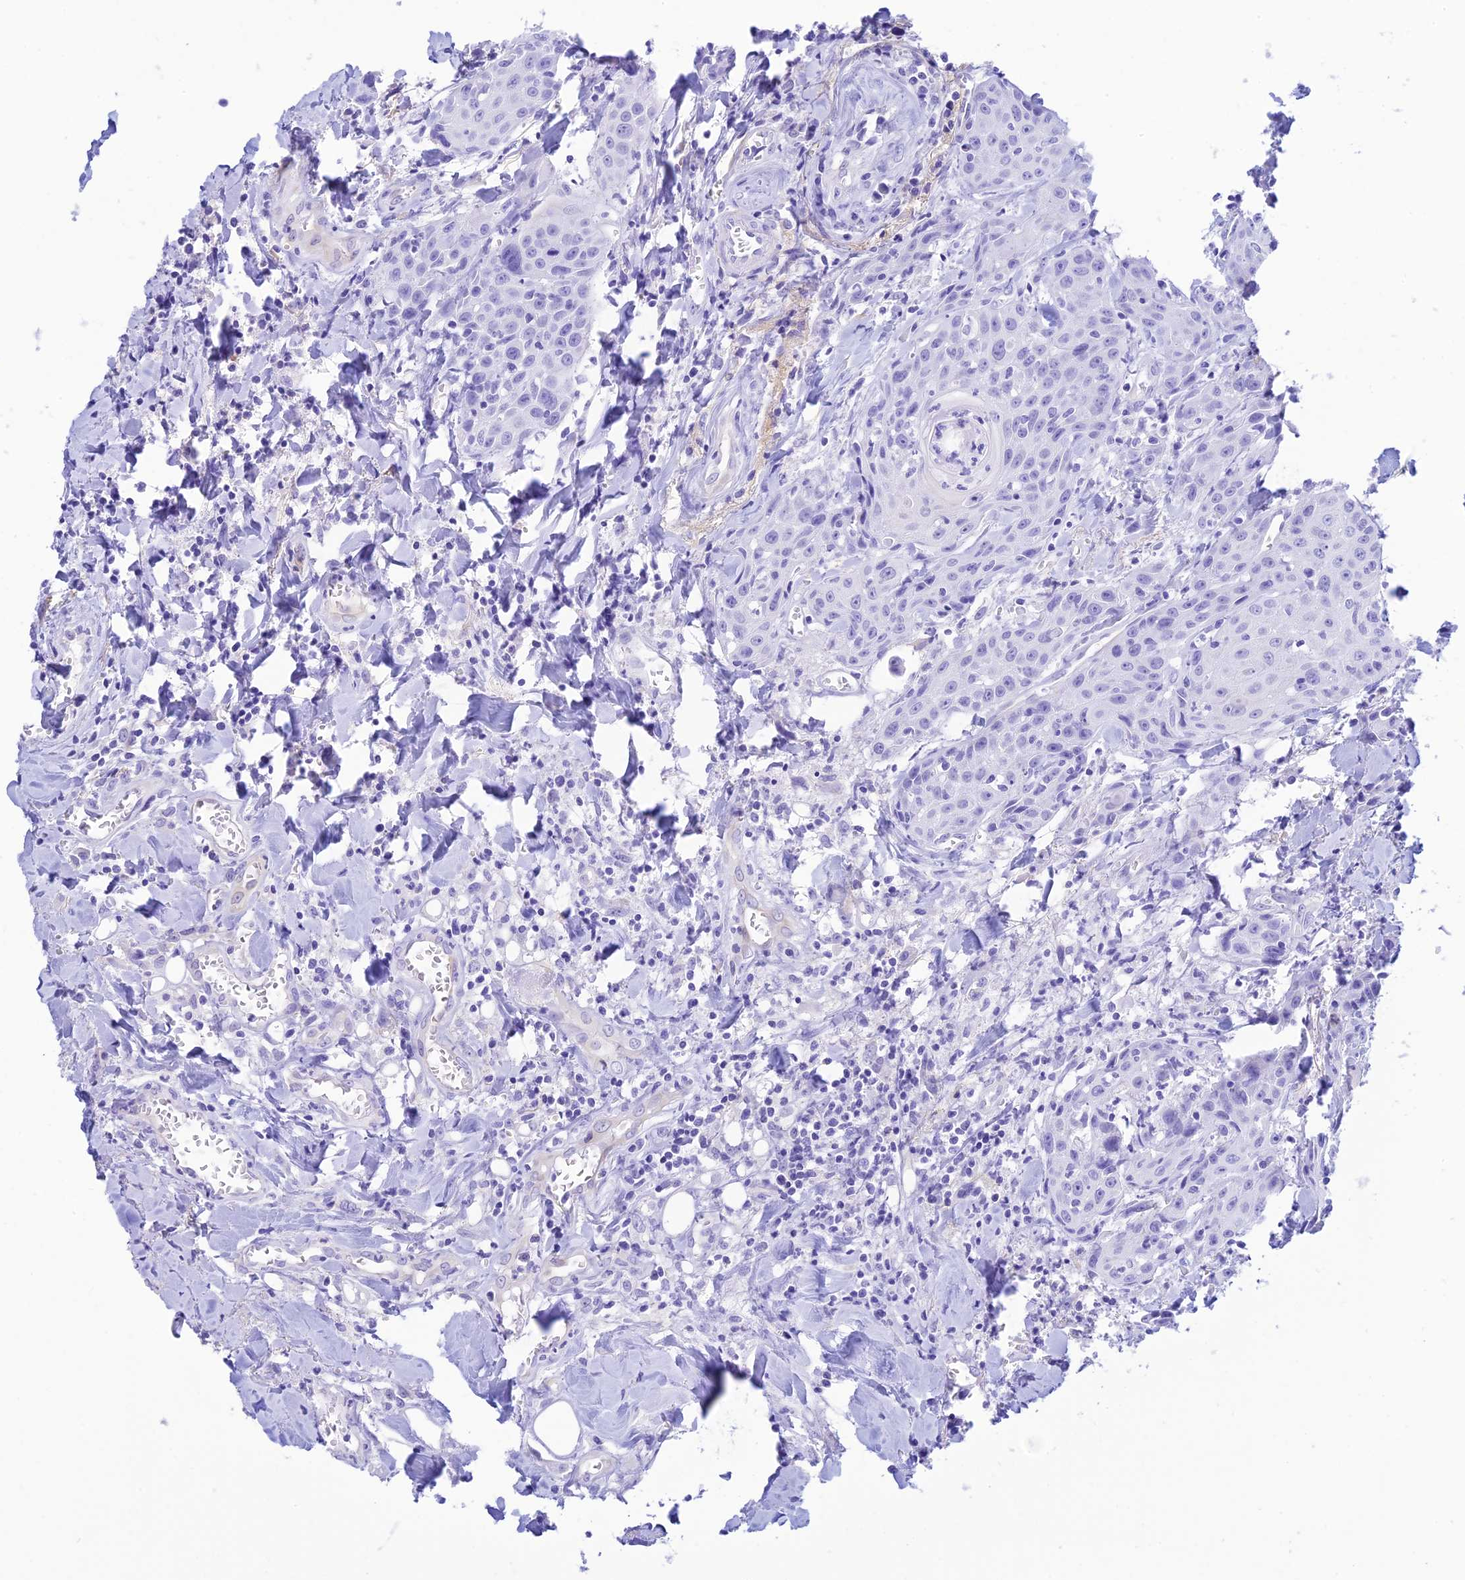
{"staining": {"intensity": "negative", "quantity": "none", "location": "none"}, "tissue": "head and neck cancer", "cell_type": "Tumor cells", "image_type": "cancer", "snomed": [{"axis": "morphology", "description": "Squamous cell carcinoma, NOS"}, {"axis": "topography", "description": "Oral tissue"}, {"axis": "topography", "description": "Head-Neck"}], "caption": "Immunohistochemical staining of human head and neck cancer displays no significant staining in tumor cells. (DAB IHC, high magnification).", "gene": "ST8SIA5", "patient": {"sex": "female", "age": 82}}